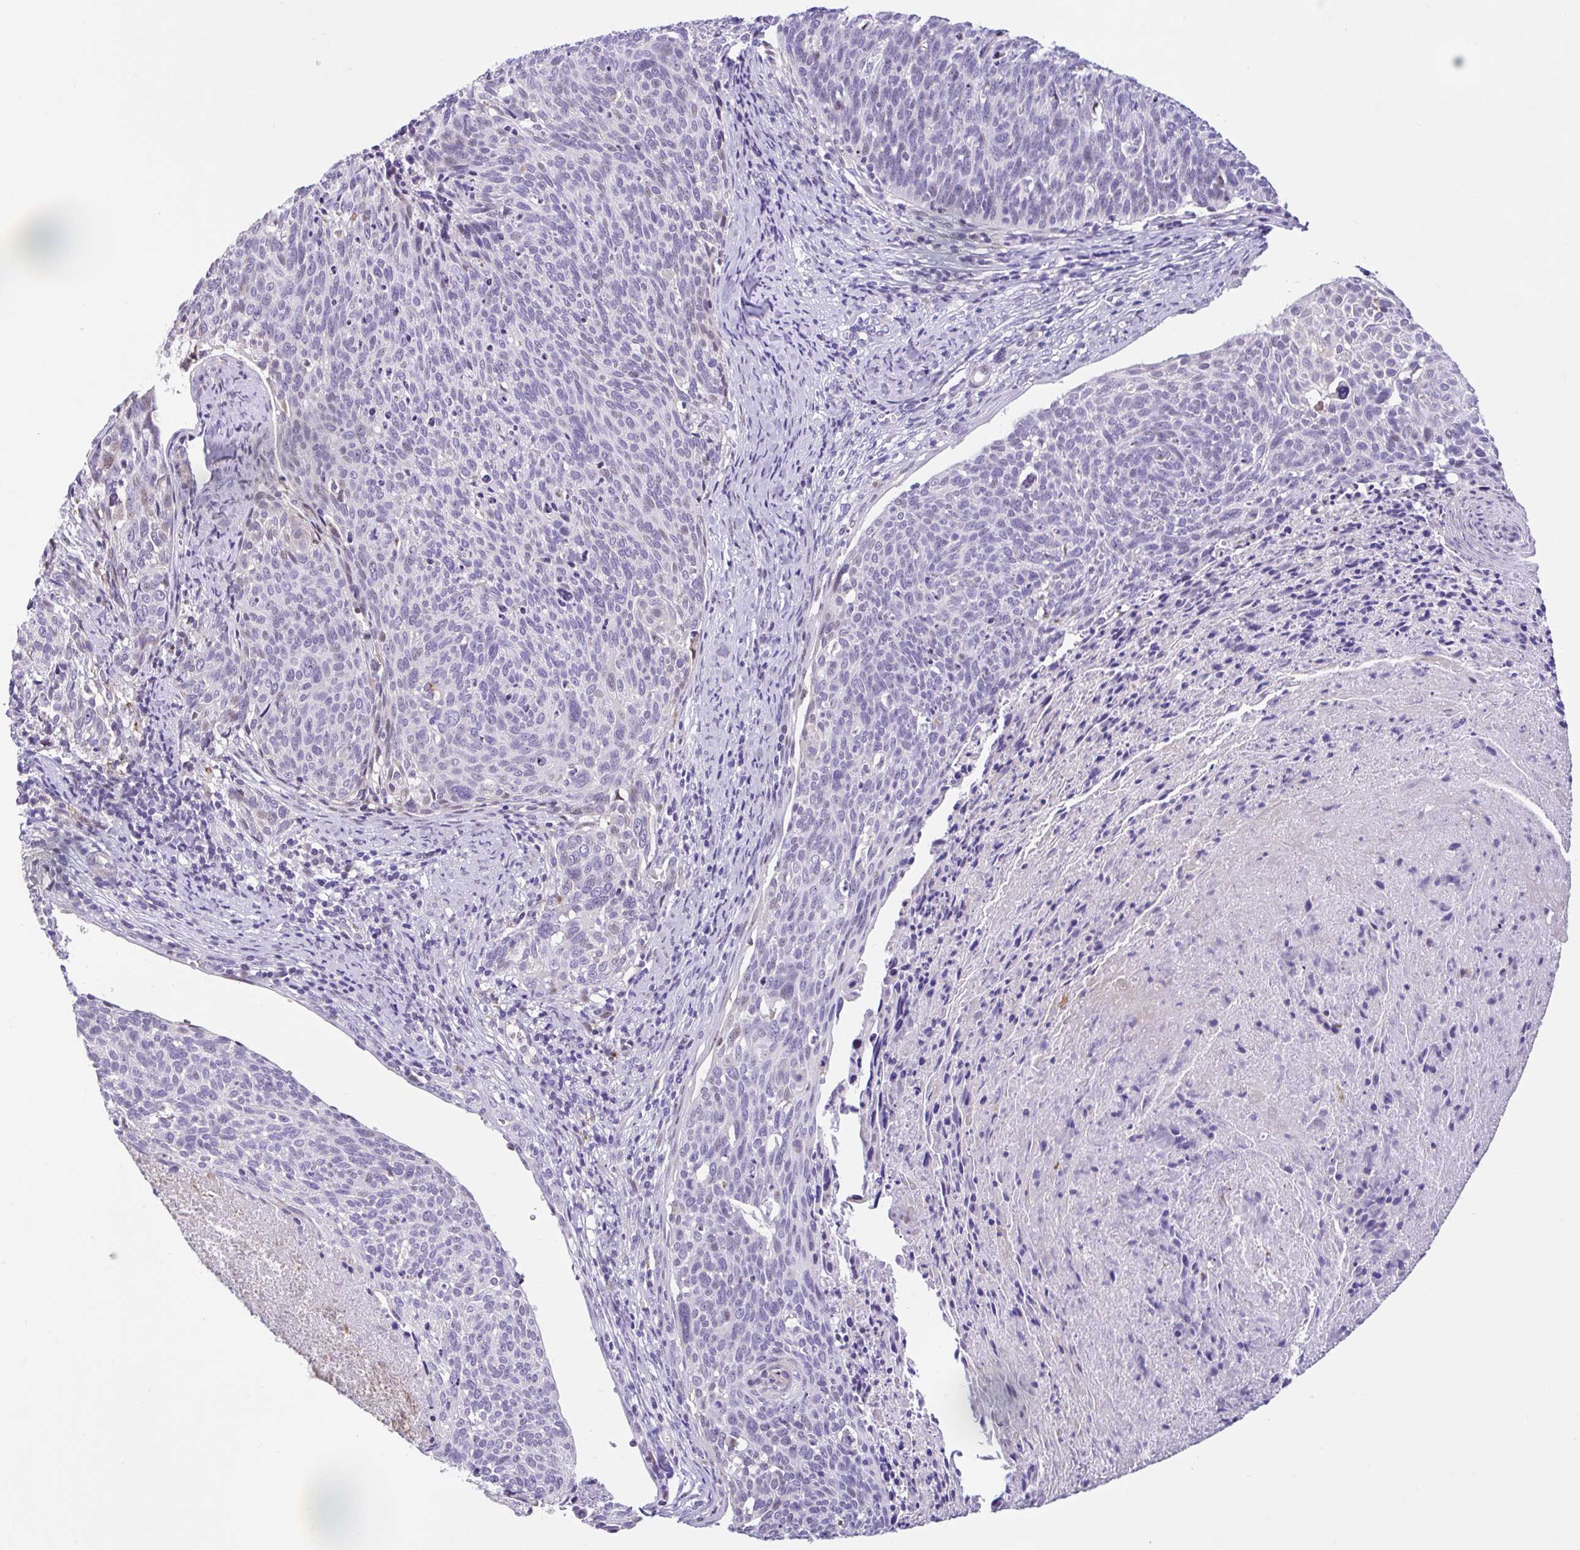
{"staining": {"intensity": "negative", "quantity": "none", "location": "none"}, "tissue": "cervical cancer", "cell_type": "Tumor cells", "image_type": "cancer", "snomed": [{"axis": "morphology", "description": "Squamous cell carcinoma, NOS"}, {"axis": "topography", "description": "Cervix"}], "caption": "A high-resolution micrograph shows immunohistochemistry staining of cervical cancer, which shows no significant staining in tumor cells. The staining is performed using DAB (3,3'-diaminobenzidine) brown chromogen with nuclei counter-stained in using hematoxylin.", "gene": "NHLH2", "patient": {"sex": "female", "age": 49}}